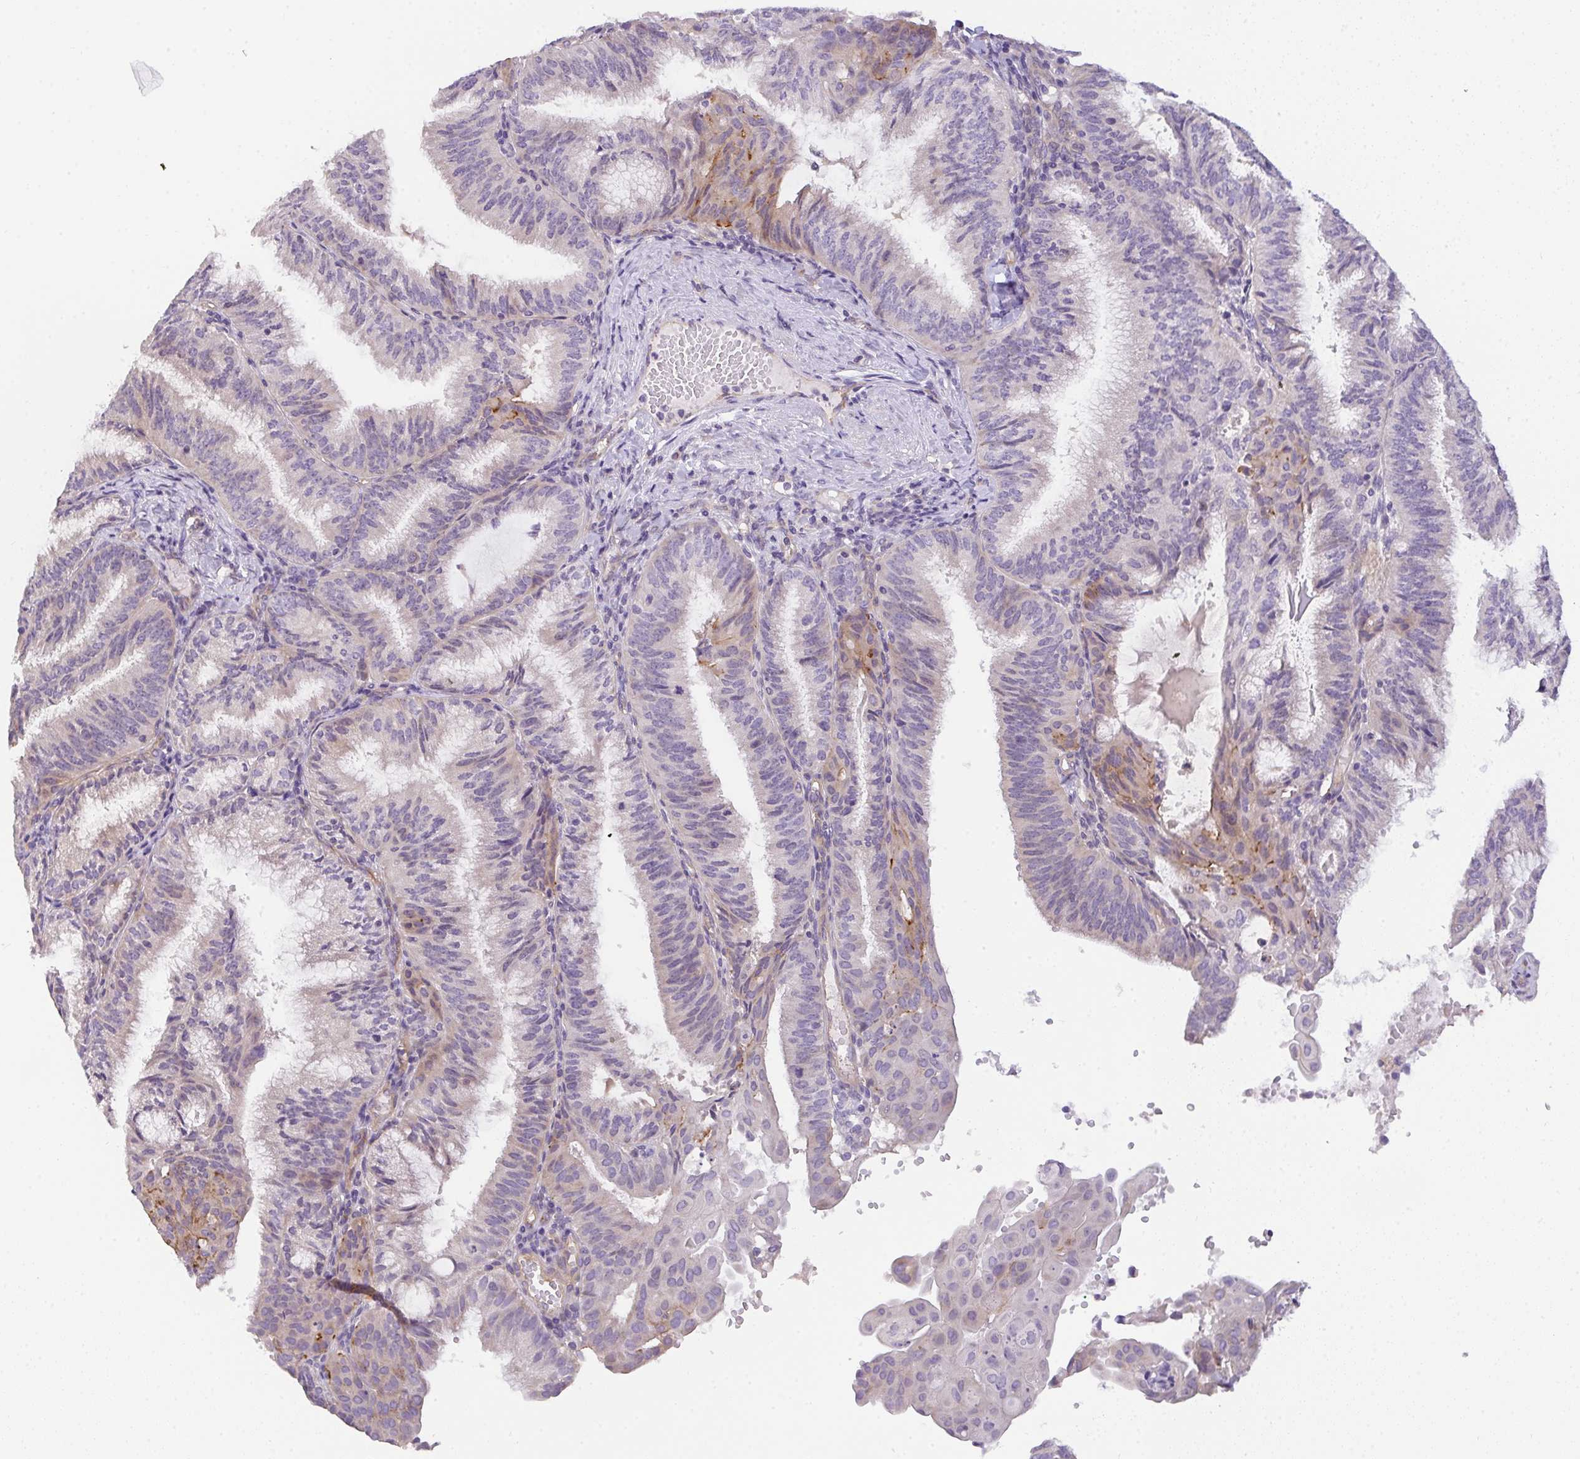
{"staining": {"intensity": "weak", "quantity": "<25%", "location": "cytoplasmic/membranous"}, "tissue": "endometrial cancer", "cell_type": "Tumor cells", "image_type": "cancer", "snomed": [{"axis": "morphology", "description": "Adenocarcinoma, NOS"}, {"axis": "topography", "description": "Endometrium"}], "caption": "High power microscopy photomicrograph of an immunohistochemistry (IHC) image of endometrial adenocarcinoma, revealing no significant positivity in tumor cells. (DAB immunohistochemistry (IHC) with hematoxylin counter stain).", "gene": "FILIP1", "patient": {"sex": "female", "age": 49}}